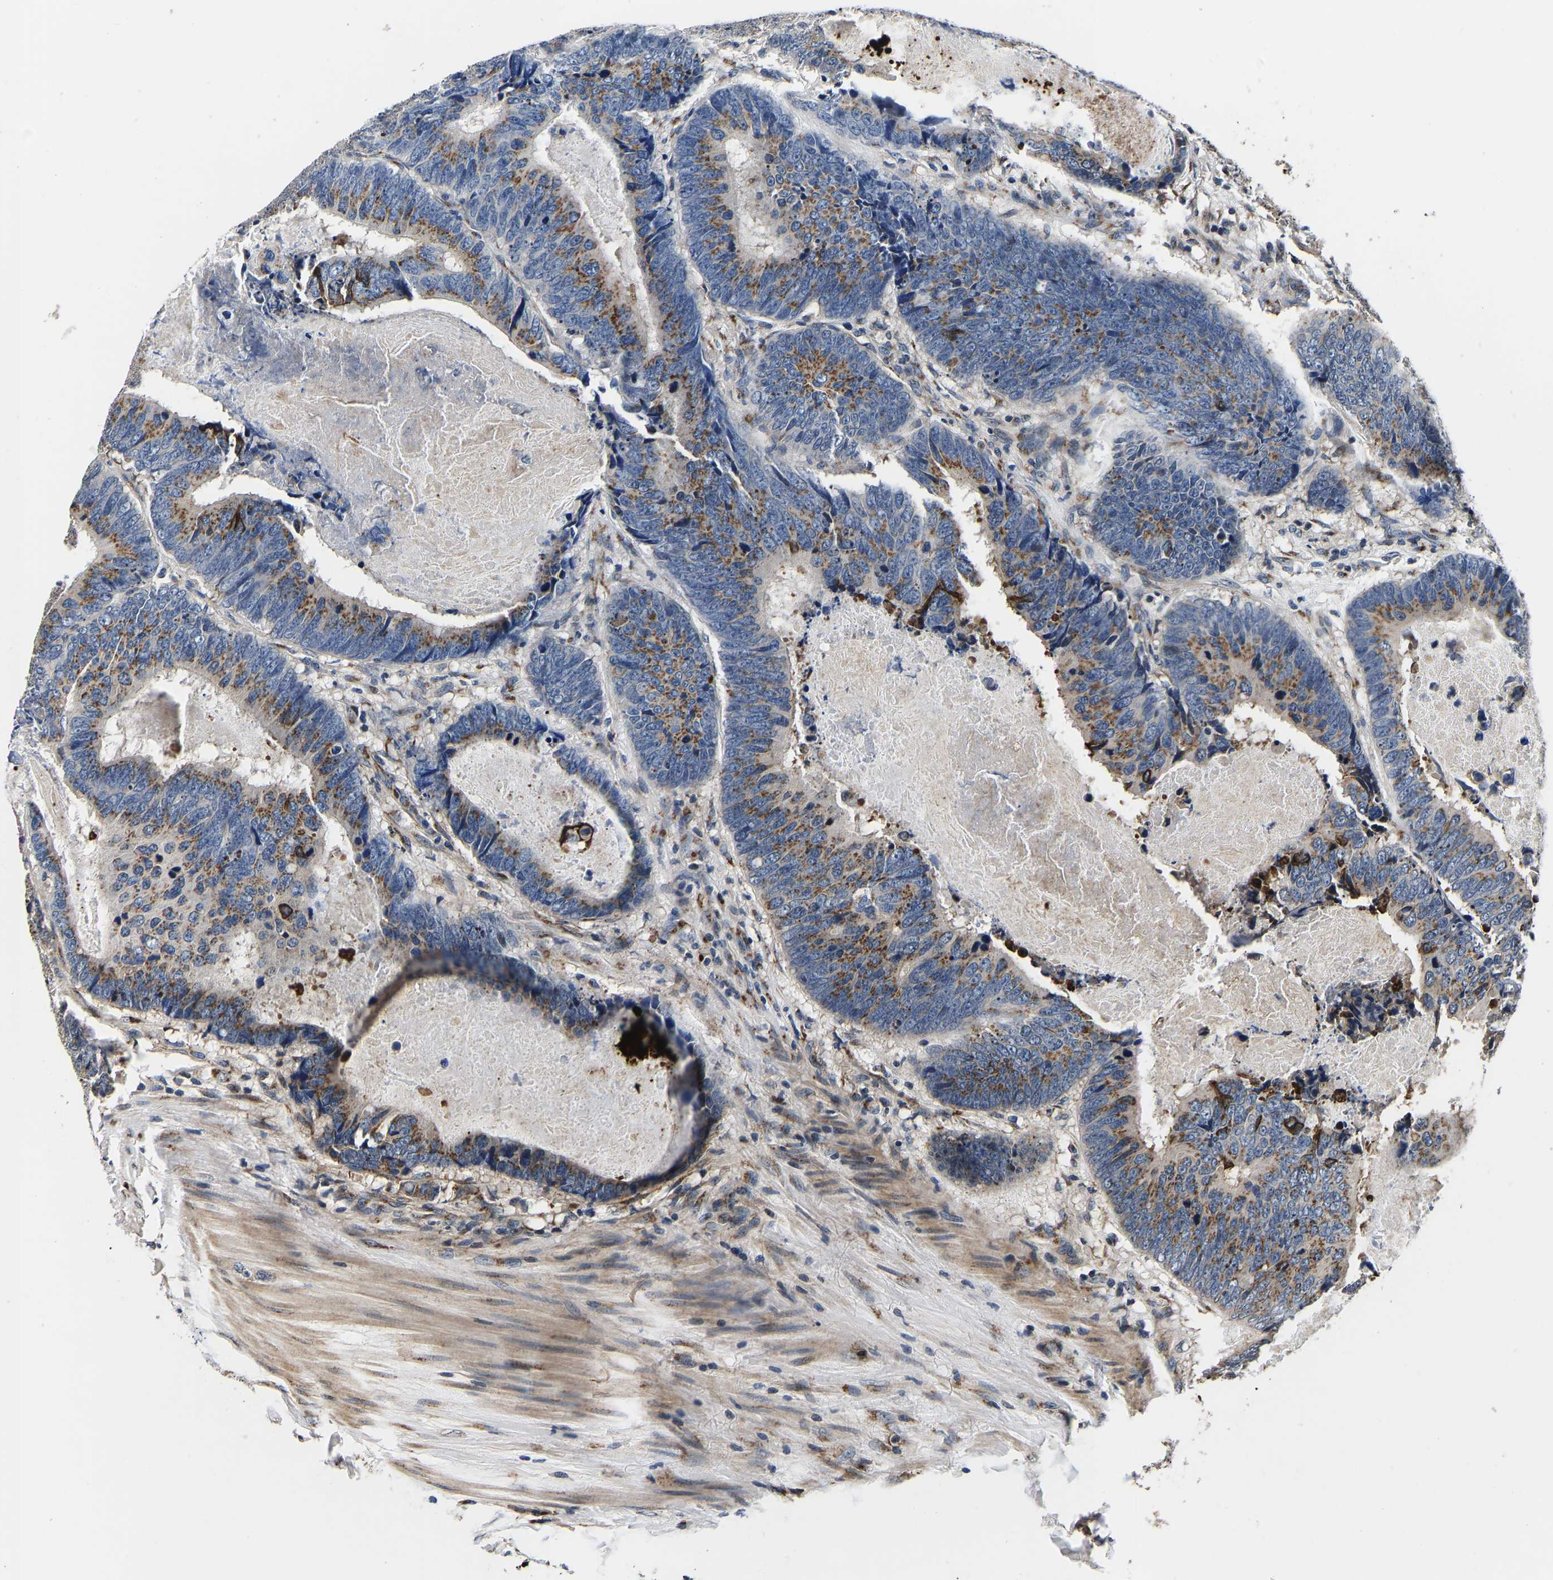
{"staining": {"intensity": "moderate", "quantity": ">75%", "location": "cytoplasmic/membranous"}, "tissue": "colorectal cancer", "cell_type": "Tumor cells", "image_type": "cancer", "snomed": [{"axis": "morphology", "description": "Adenocarcinoma, NOS"}, {"axis": "topography", "description": "Colon"}], "caption": "This histopathology image shows immunohistochemistry staining of colorectal cancer, with medium moderate cytoplasmic/membranous expression in approximately >75% of tumor cells.", "gene": "RABAC1", "patient": {"sex": "male", "age": 56}}